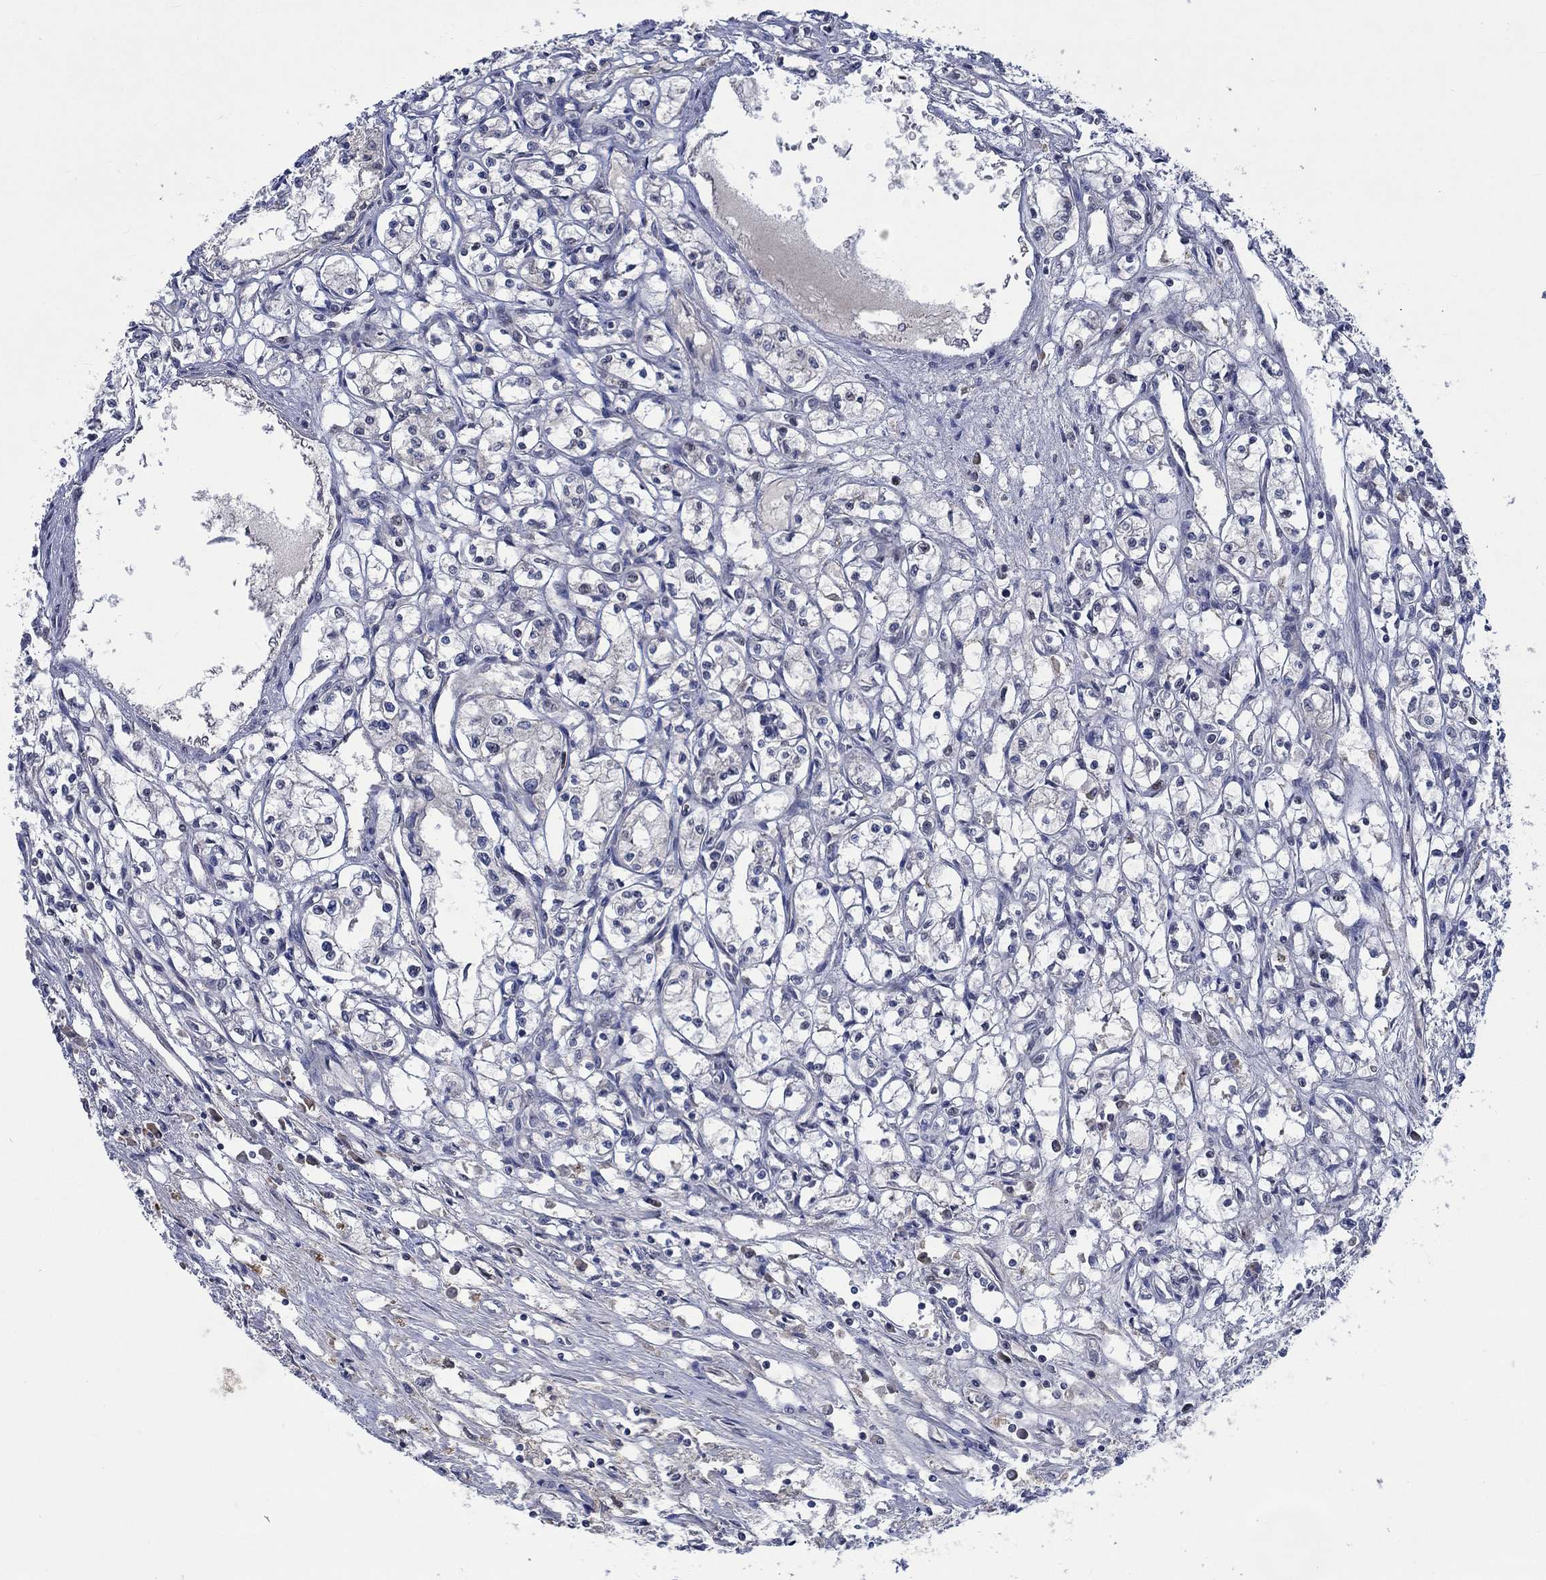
{"staining": {"intensity": "negative", "quantity": "none", "location": "none"}, "tissue": "renal cancer", "cell_type": "Tumor cells", "image_type": "cancer", "snomed": [{"axis": "morphology", "description": "Adenocarcinoma, NOS"}, {"axis": "topography", "description": "Kidney"}], "caption": "There is no significant positivity in tumor cells of adenocarcinoma (renal).", "gene": "HTN1", "patient": {"sex": "male", "age": 56}}